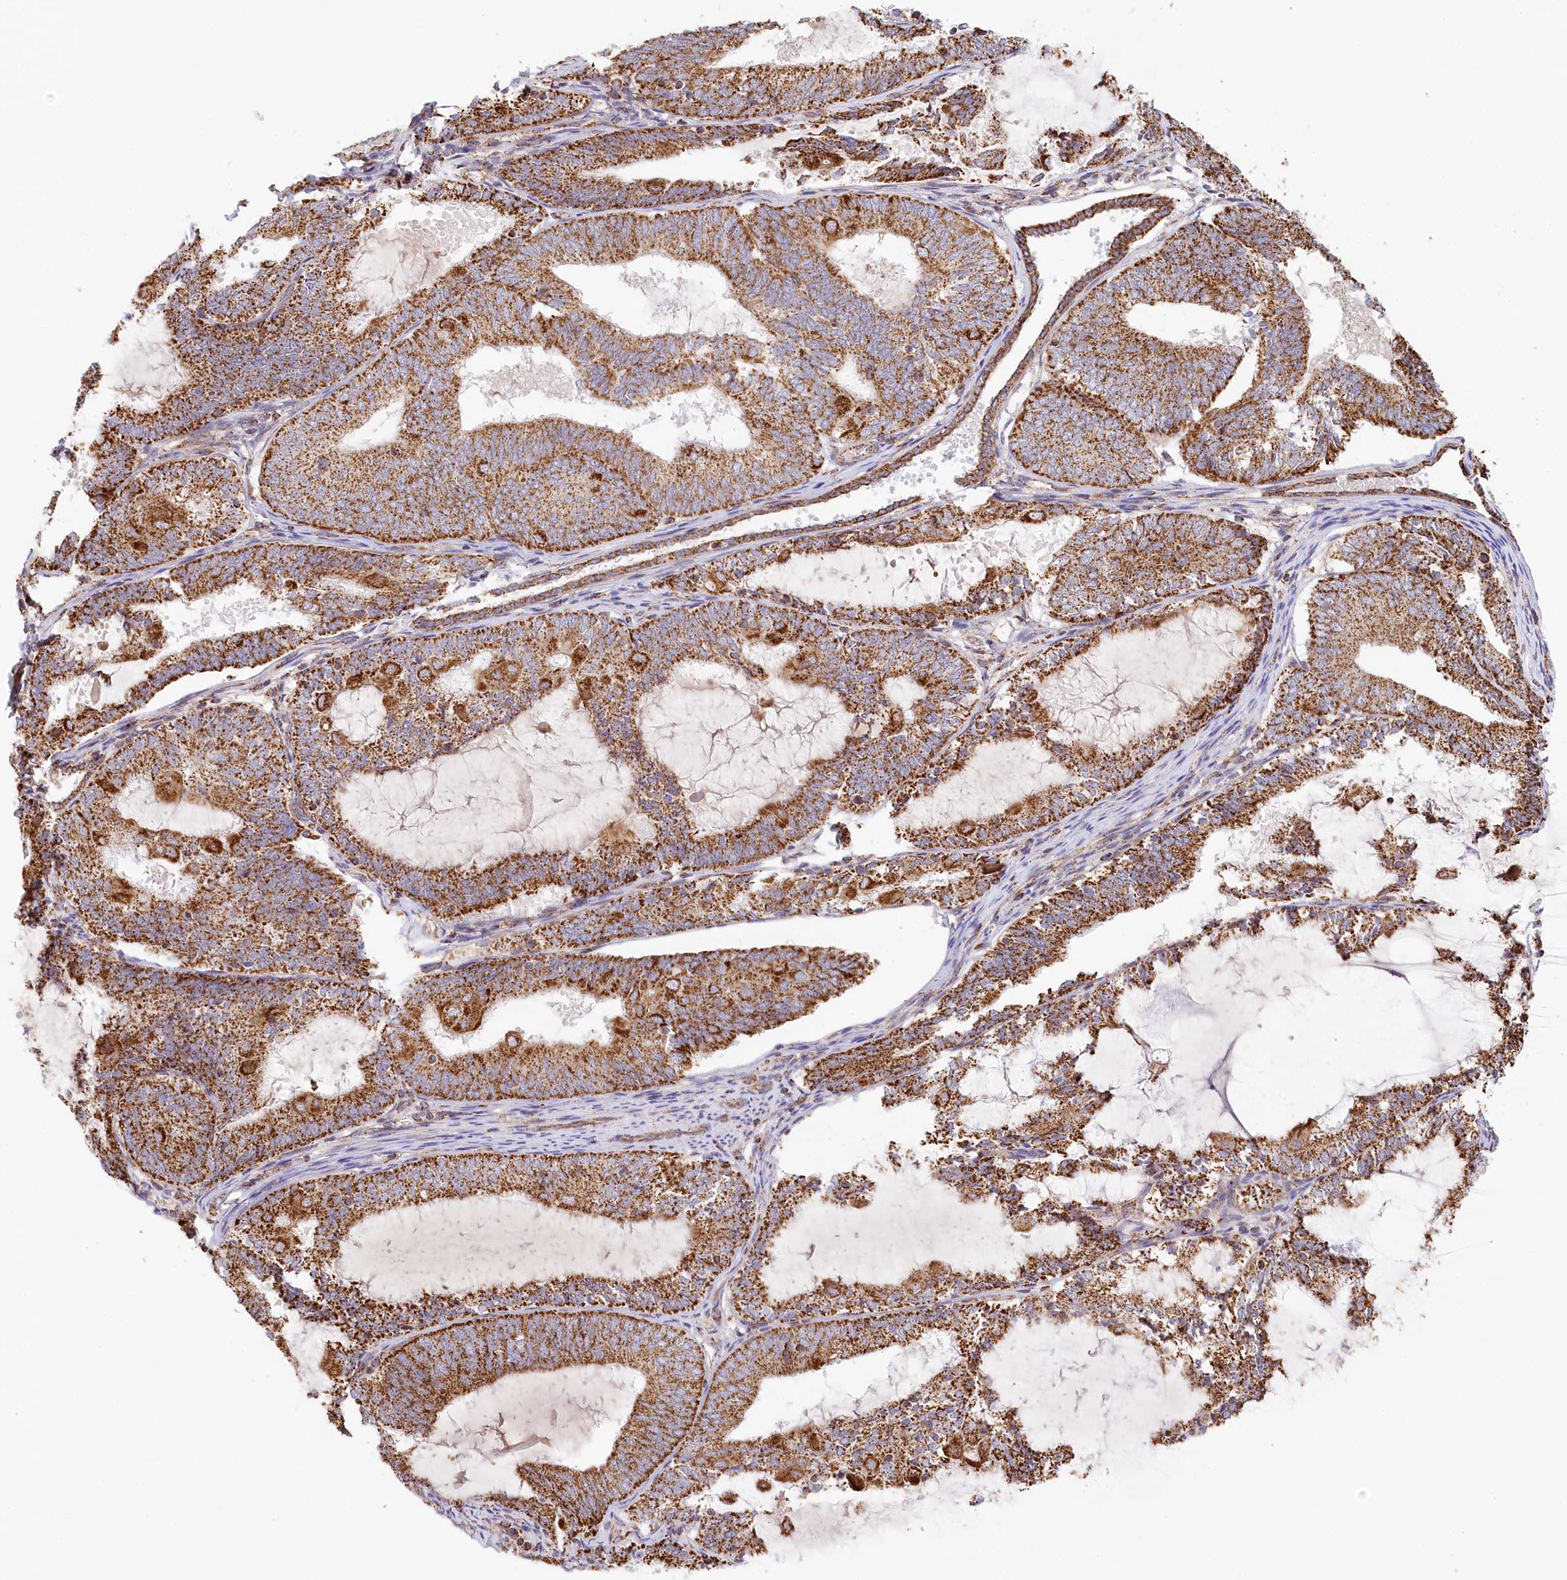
{"staining": {"intensity": "strong", "quantity": ">75%", "location": "cytoplasmic/membranous"}, "tissue": "endometrial cancer", "cell_type": "Tumor cells", "image_type": "cancer", "snomed": [{"axis": "morphology", "description": "Adenocarcinoma, NOS"}, {"axis": "topography", "description": "Endometrium"}], "caption": "This micrograph displays immunohistochemistry (IHC) staining of endometrial adenocarcinoma, with high strong cytoplasmic/membranous staining in about >75% of tumor cells.", "gene": "UMPS", "patient": {"sex": "female", "age": 81}}